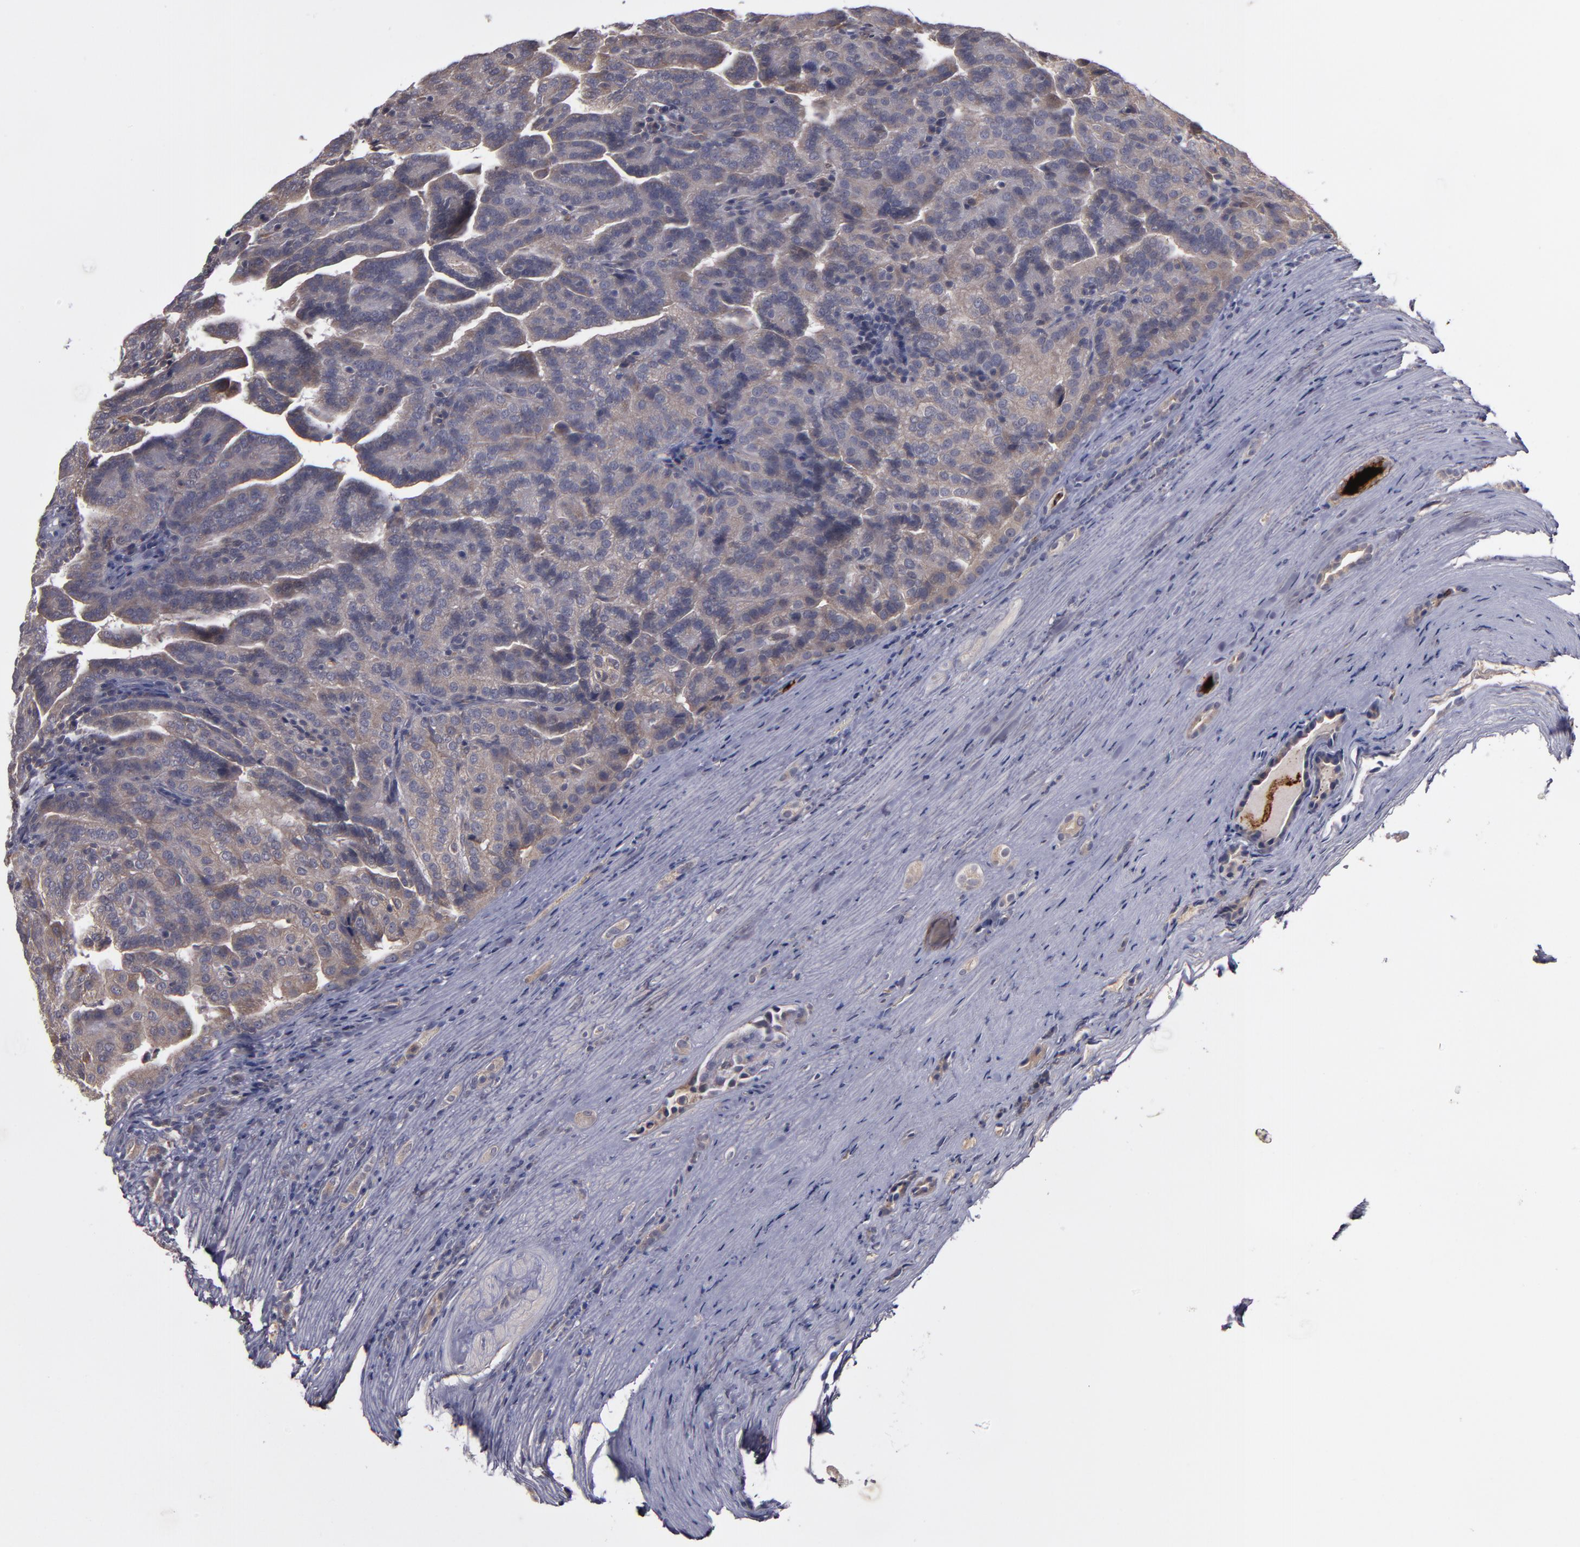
{"staining": {"intensity": "moderate", "quantity": ">75%", "location": "cytoplasmic/membranous"}, "tissue": "renal cancer", "cell_type": "Tumor cells", "image_type": "cancer", "snomed": [{"axis": "morphology", "description": "Adenocarcinoma, NOS"}, {"axis": "topography", "description": "Kidney"}], "caption": "This image demonstrates IHC staining of renal cancer, with medium moderate cytoplasmic/membranous staining in about >75% of tumor cells.", "gene": "MMP11", "patient": {"sex": "male", "age": 61}}